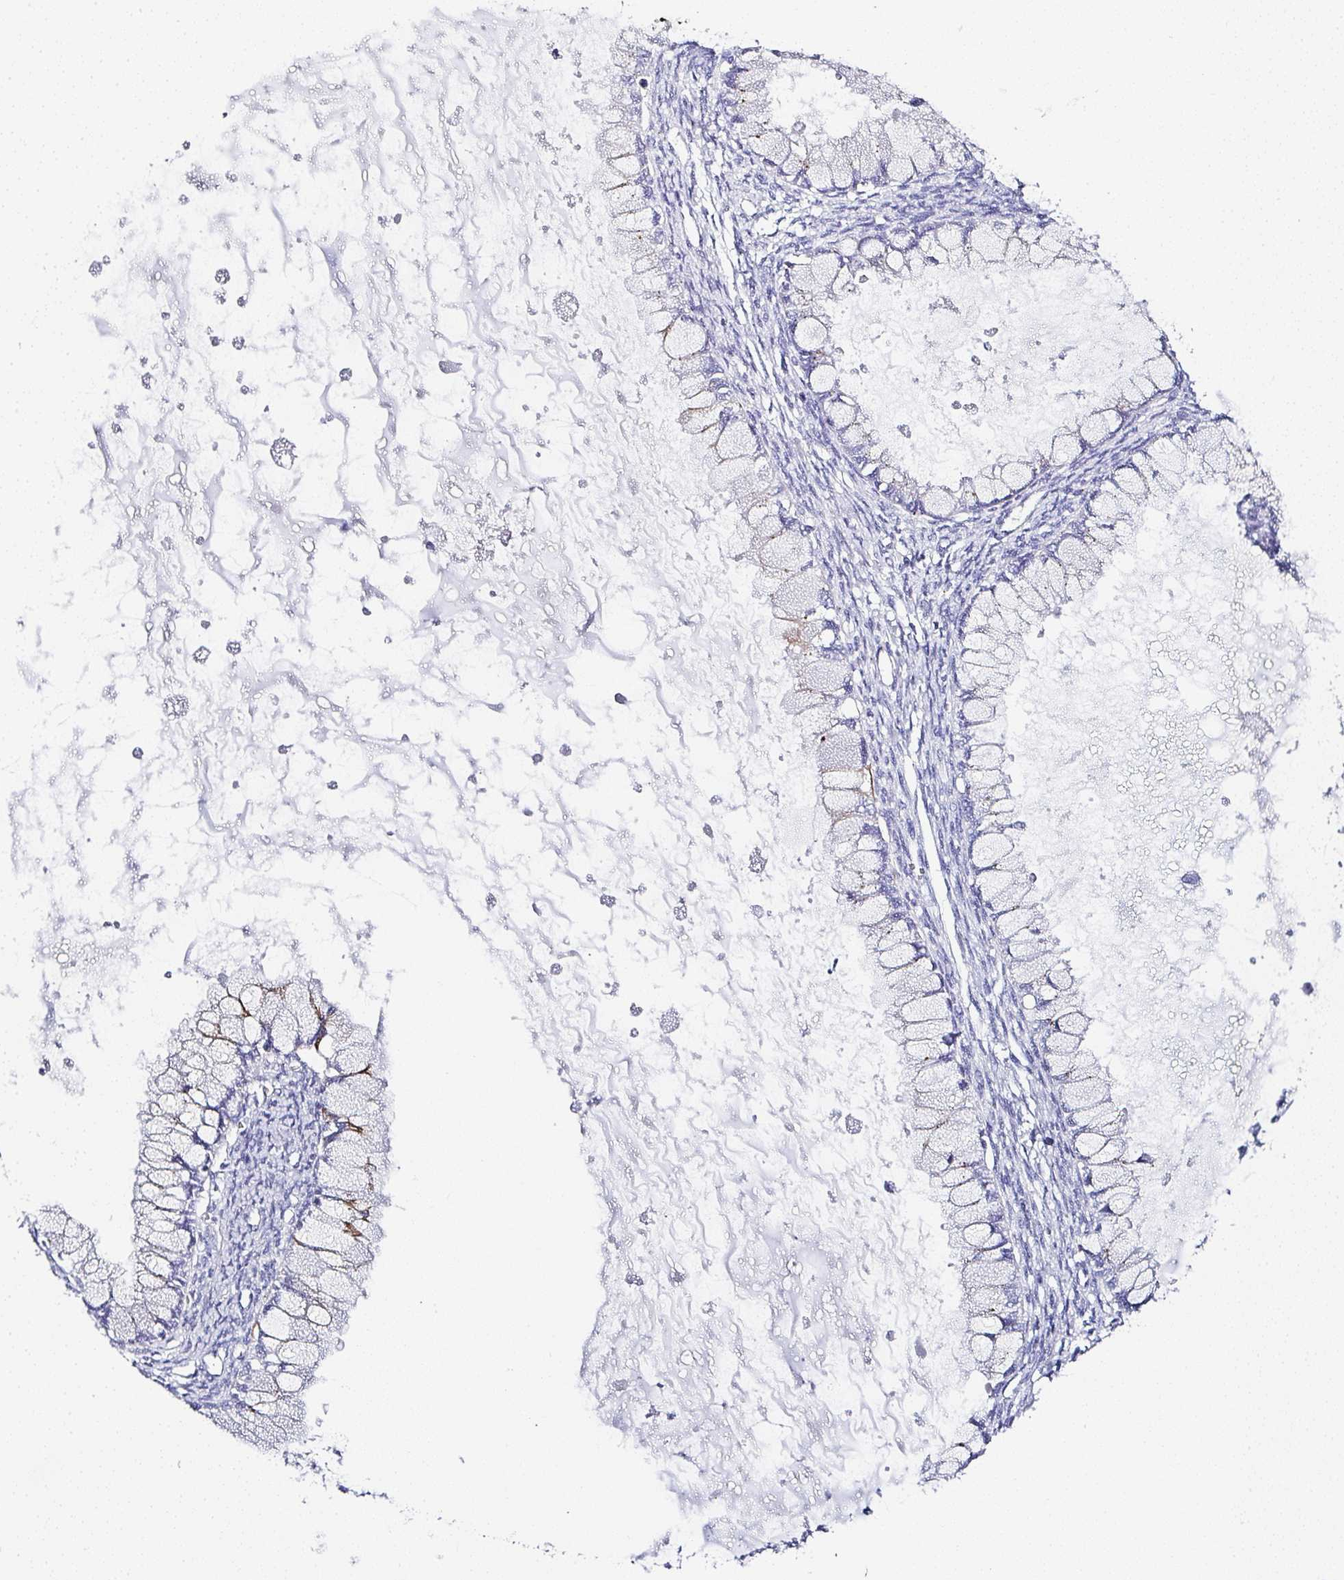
{"staining": {"intensity": "weak", "quantity": "<25%", "location": "cytoplasmic/membranous"}, "tissue": "ovarian cancer", "cell_type": "Tumor cells", "image_type": "cancer", "snomed": [{"axis": "morphology", "description": "Cystadenocarcinoma, mucinous, NOS"}, {"axis": "topography", "description": "Ovary"}], "caption": "A micrograph of human ovarian cancer is negative for staining in tumor cells. (DAB IHC visualized using brightfield microscopy, high magnification).", "gene": "PPFIA4", "patient": {"sex": "female", "age": 34}}